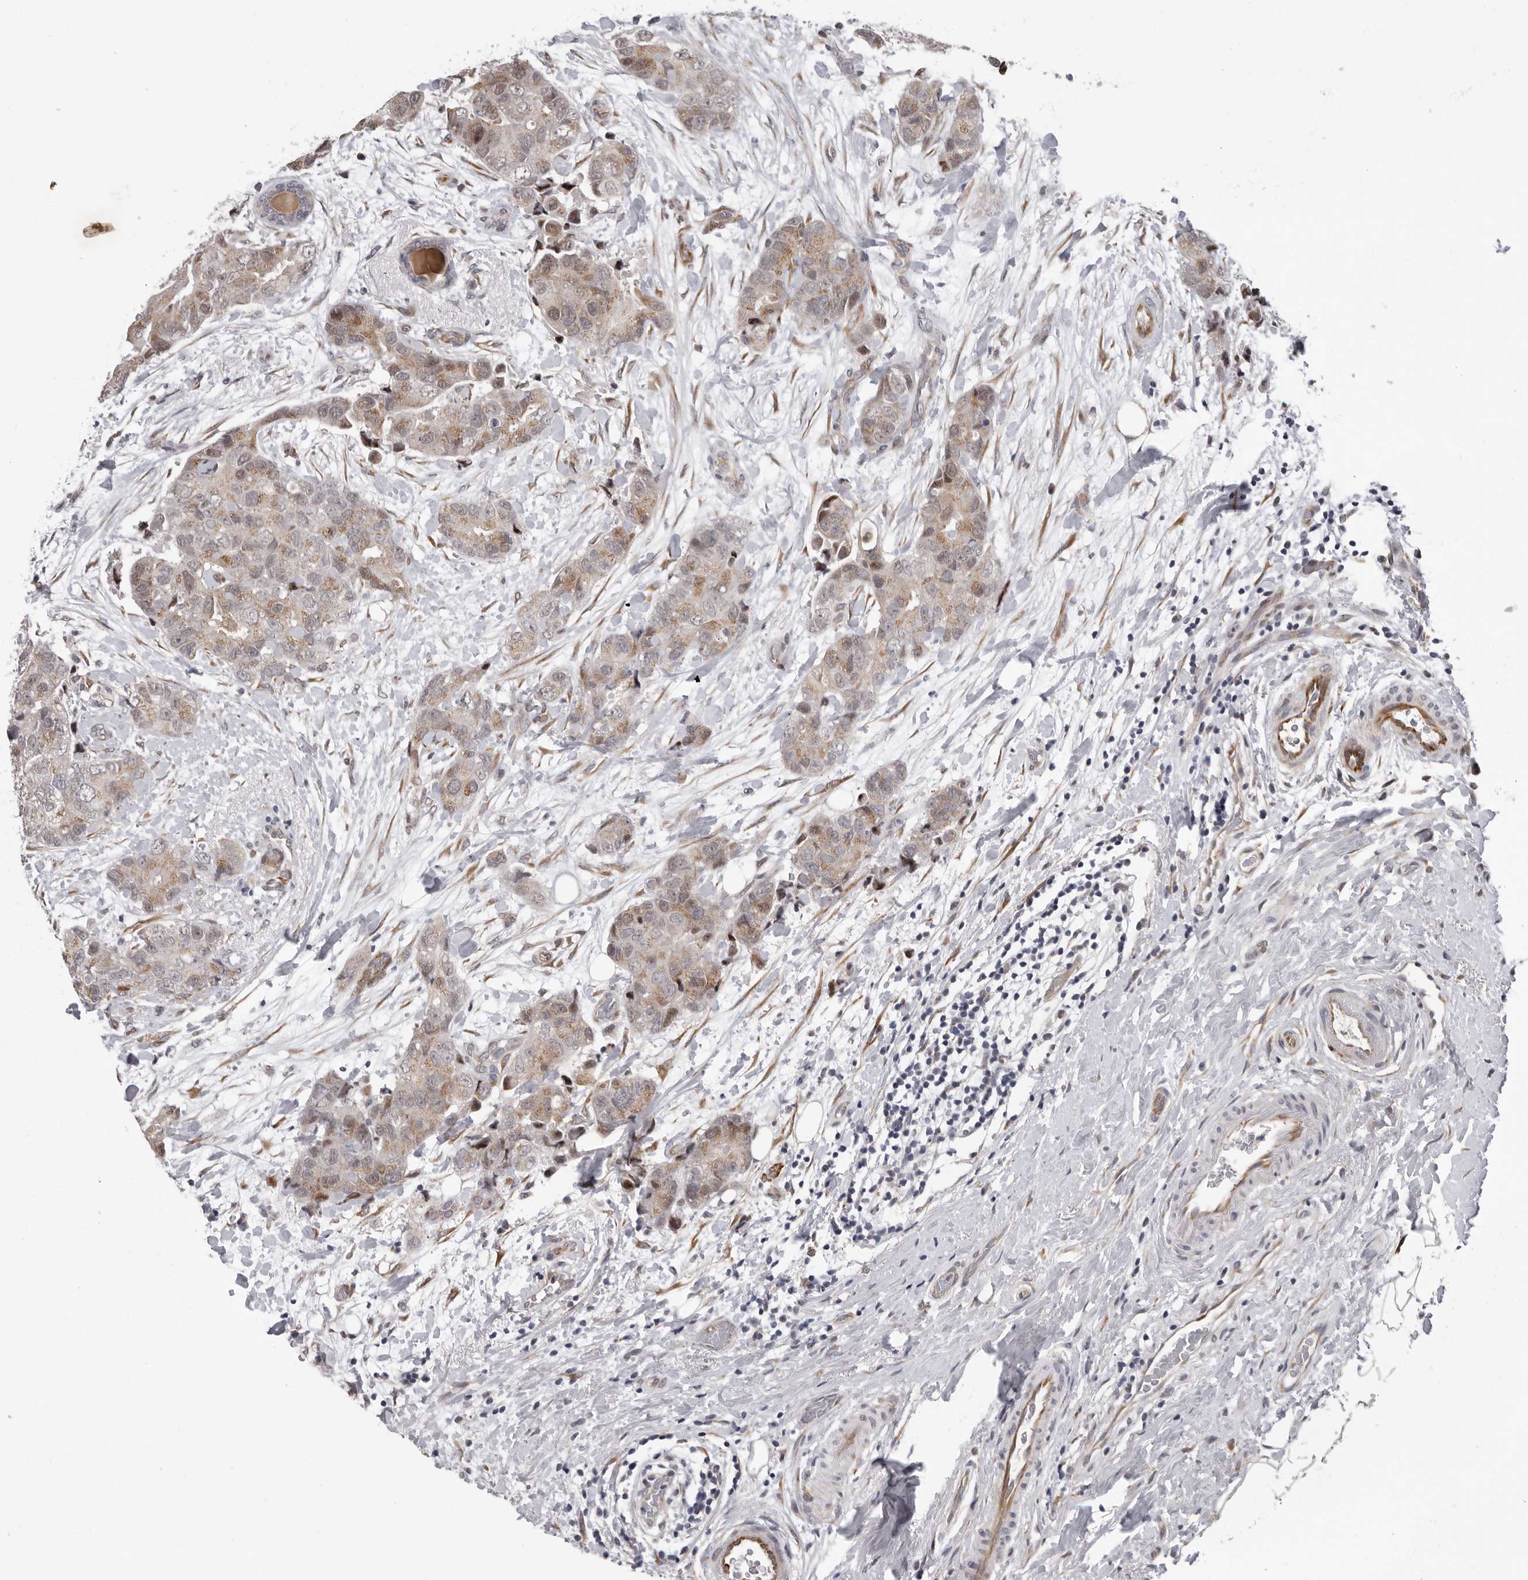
{"staining": {"intensity": "weak", "quantity": "25%-75%", "location": "cytoplasmic/membranous,nuclear"}, "tissue": "breast cancer", "cell_type": "Tumor cells", "image_type": "cancer", "snomed": [{"axis": "morphology", "description": "Duct carcinoma"}, {"axis": "topography", "description": "Breast"}], "caption": "Breast cancer stained with IHC displays weak cytoplasmic/membranous and nuclear staining in approximately 25%-75% of tumor cells. The protein of interest is stained brown, and the nuclei are stained in blue (DAB (3,3'-diaminobenzidine) IHC with brightfield microscopy, high magnification).", "gene": "RALGPS2", "patient": {"sex": "female", "age": 62}}